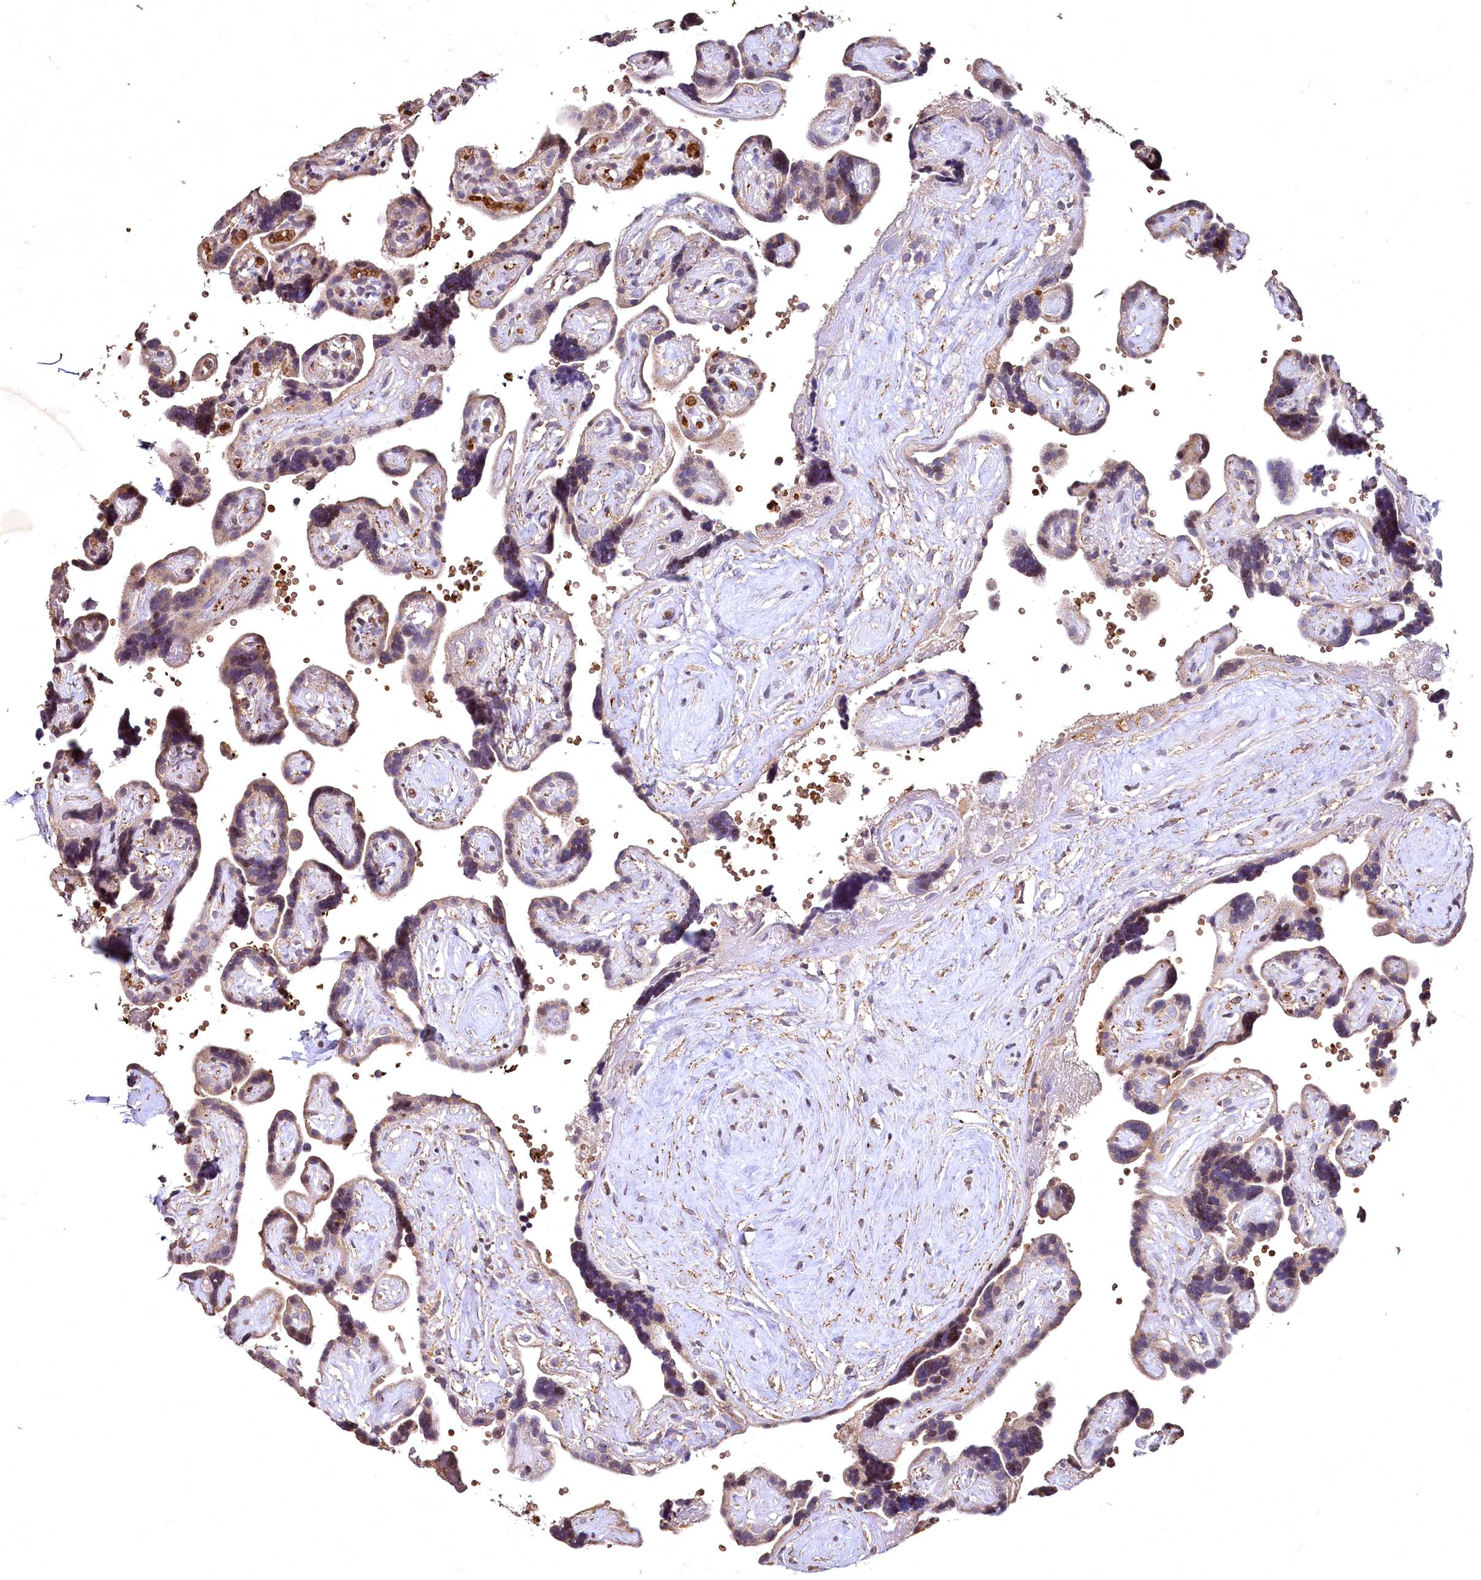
{"staining": {"intensity": "weak", "quantity": ">75%", "location": "cytoplasmic/membranous"}, "tissue": "placenta", "cell_type": "Decidual cells", "image_type": "normal", "snomed": [{"axis": "morphology", "description": "Normal tissue, NOS"}, {"axis": "topography", "description": "Placenta"}], "caption": "Placenta stained with DAB immunohistochemistry (IHC) demonstrates low levels of weak cytoplasmic/membranous staining in about >75% of decidual cells.", "gene": "SPTA1", "patient": {"sex": "female", "age": 30}}